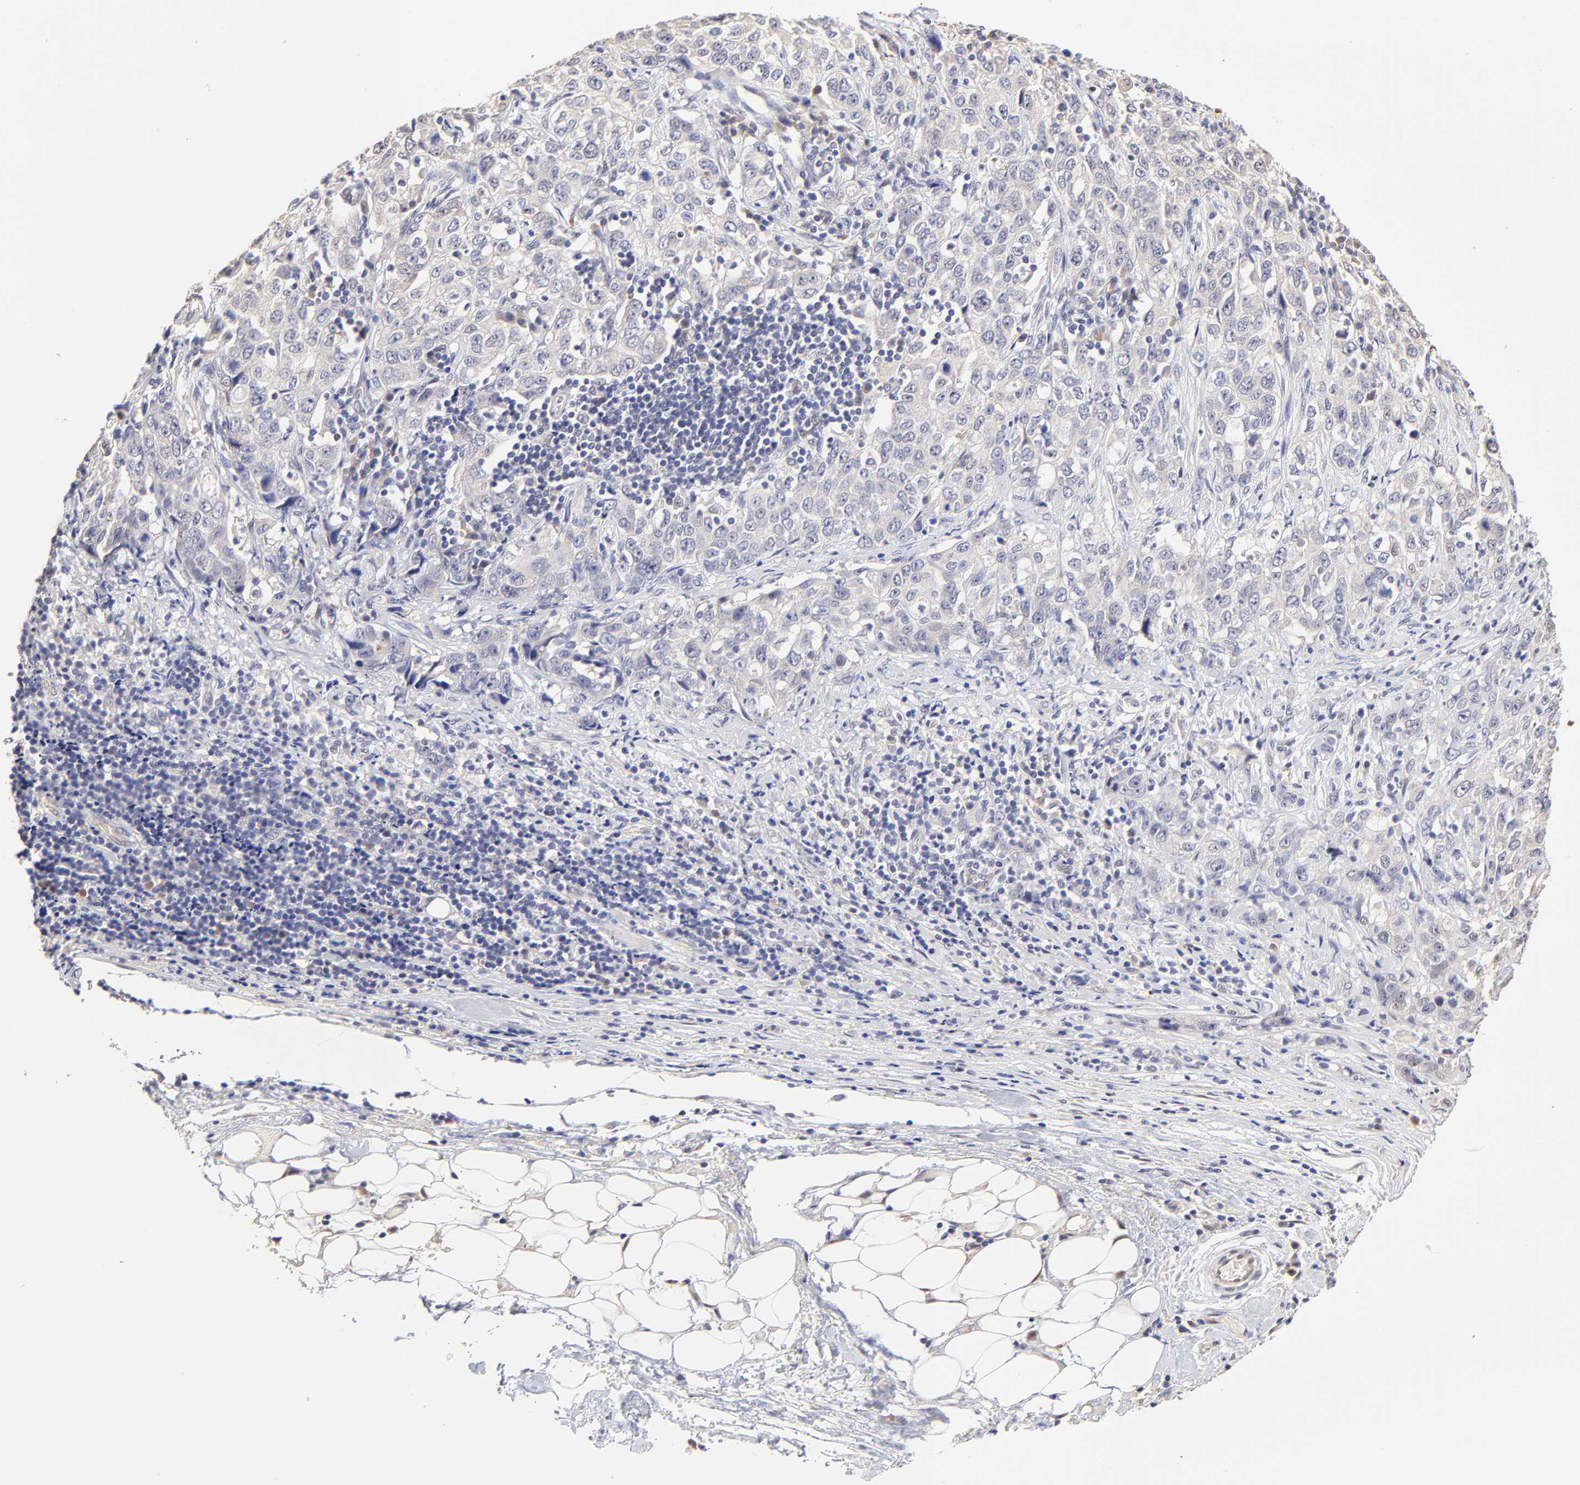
{"staining": {"intensity": "negative", "quantity": "none", "location": "none"}, "tissue": "stomach cancer", "cell_type": "Tumor cells", "image_type": "cancer", "snomed": [{"axis": "morphology", "description": "Adenocarcinoma, NOS"}, {"axis": "topography", "description": "Stomach"}], "caption": "Stomach cancer was stained to show a protein in brown. There is no significant positivity in tumor cells.", "gene": "ZNF10", "patient": {"sex": "male", "age": 48}}